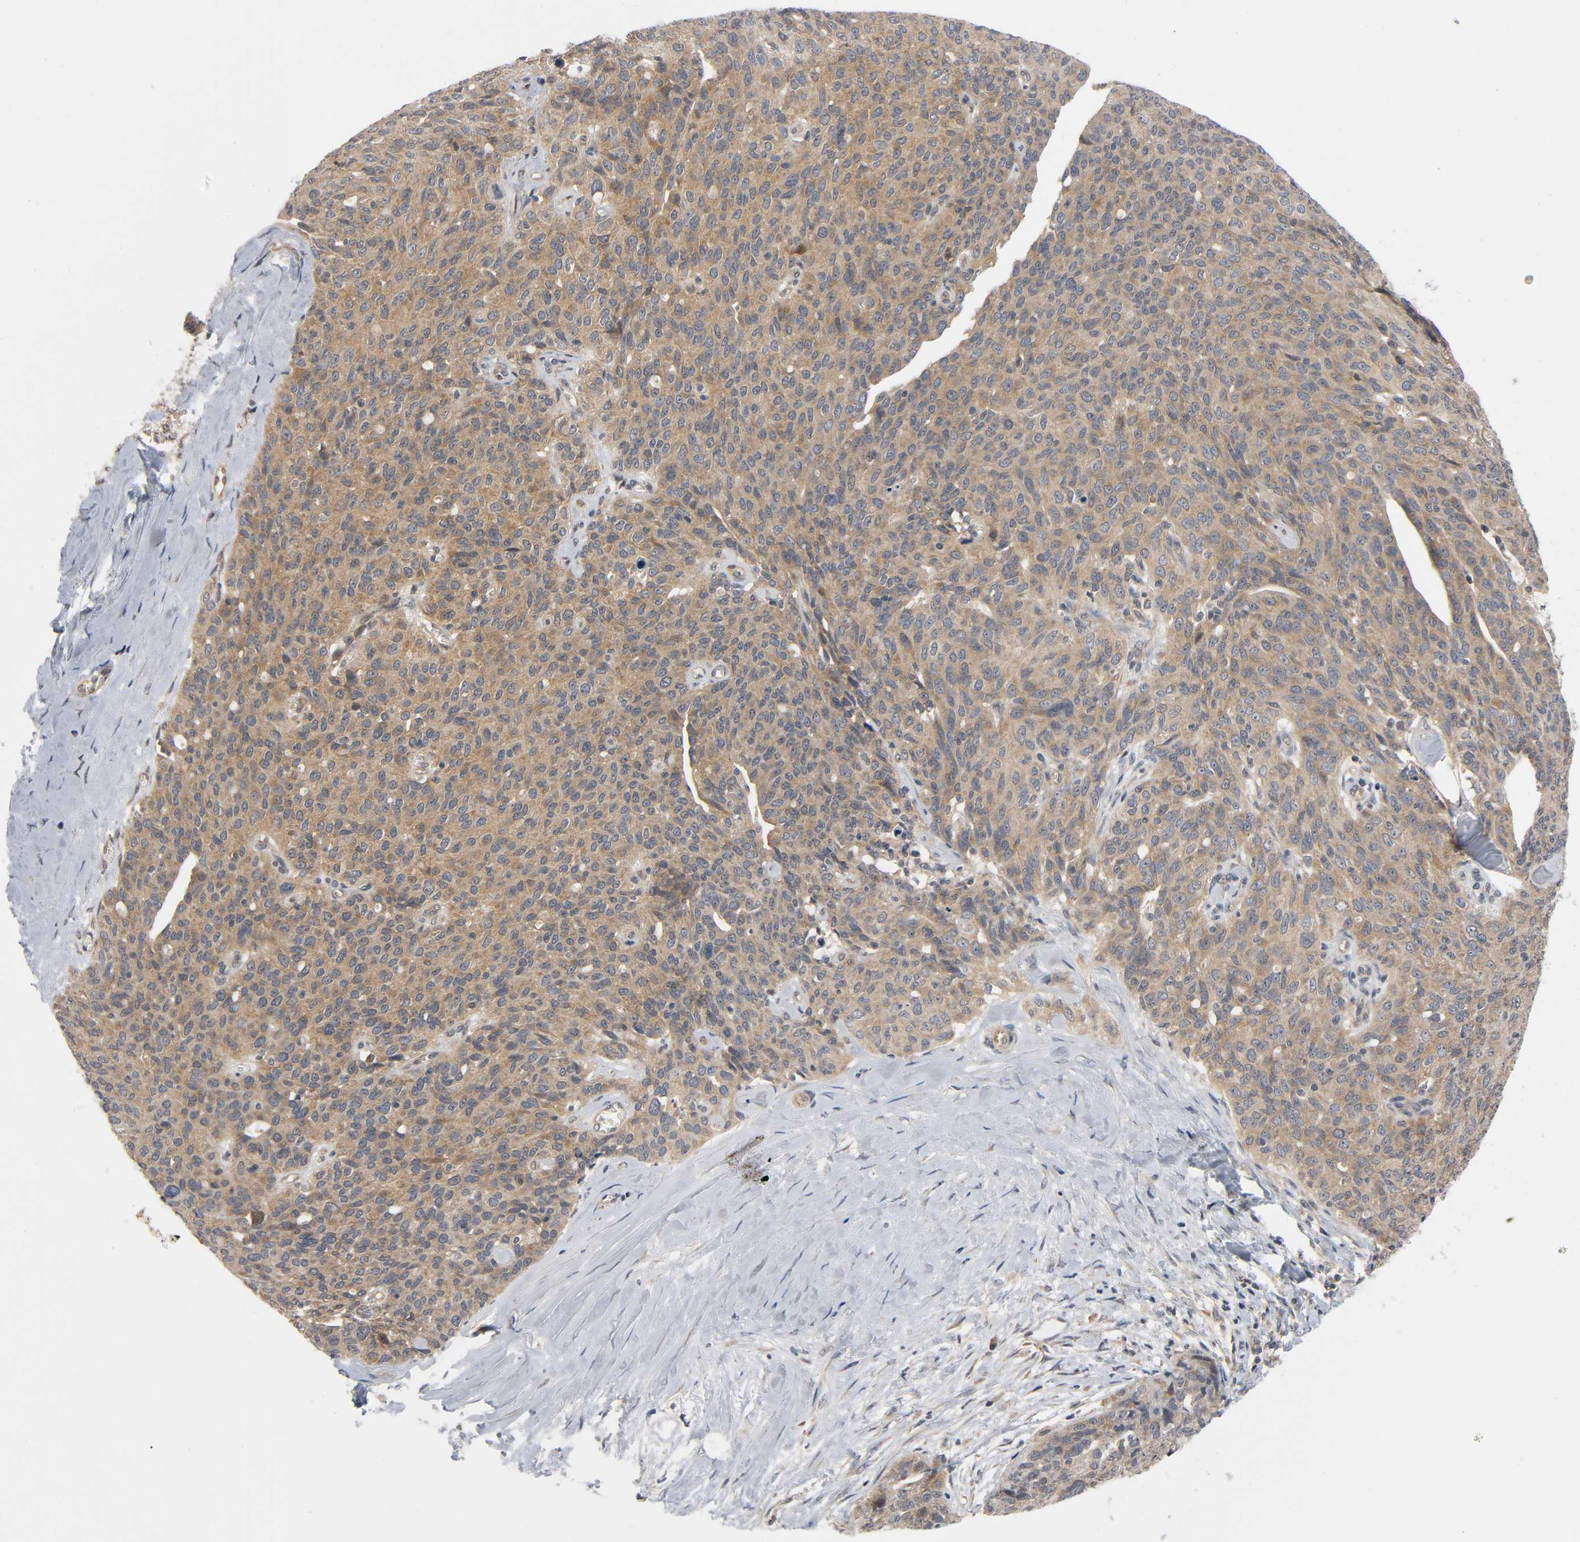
{"staining": {"intensity": "moderate", "quantity": ">75%", "location": "cytoplasmic/membranous"}, "tissue": "ovarian cancer", "cell_type": "Tumor cells", "image_type": "cancer", "snomed": [{"axis": "morphology", "description": "Carcinoma, endometroid"}, {"axis": "topography", "description": "Ovary"}], "caption": "DAB (3,3'-diaminobenzidine) immunohistochemical staining of human endometroid carcinoma (ovarian) shows moderate cytoplasmic/membranous protein staining in about >75% of tumor cells. Immunohistochemistry (ihc) stains the protein in brown and the nuclei are stained blue.", "gene": "MAPK8", "patient": {"sex": "female", "age": 60}}